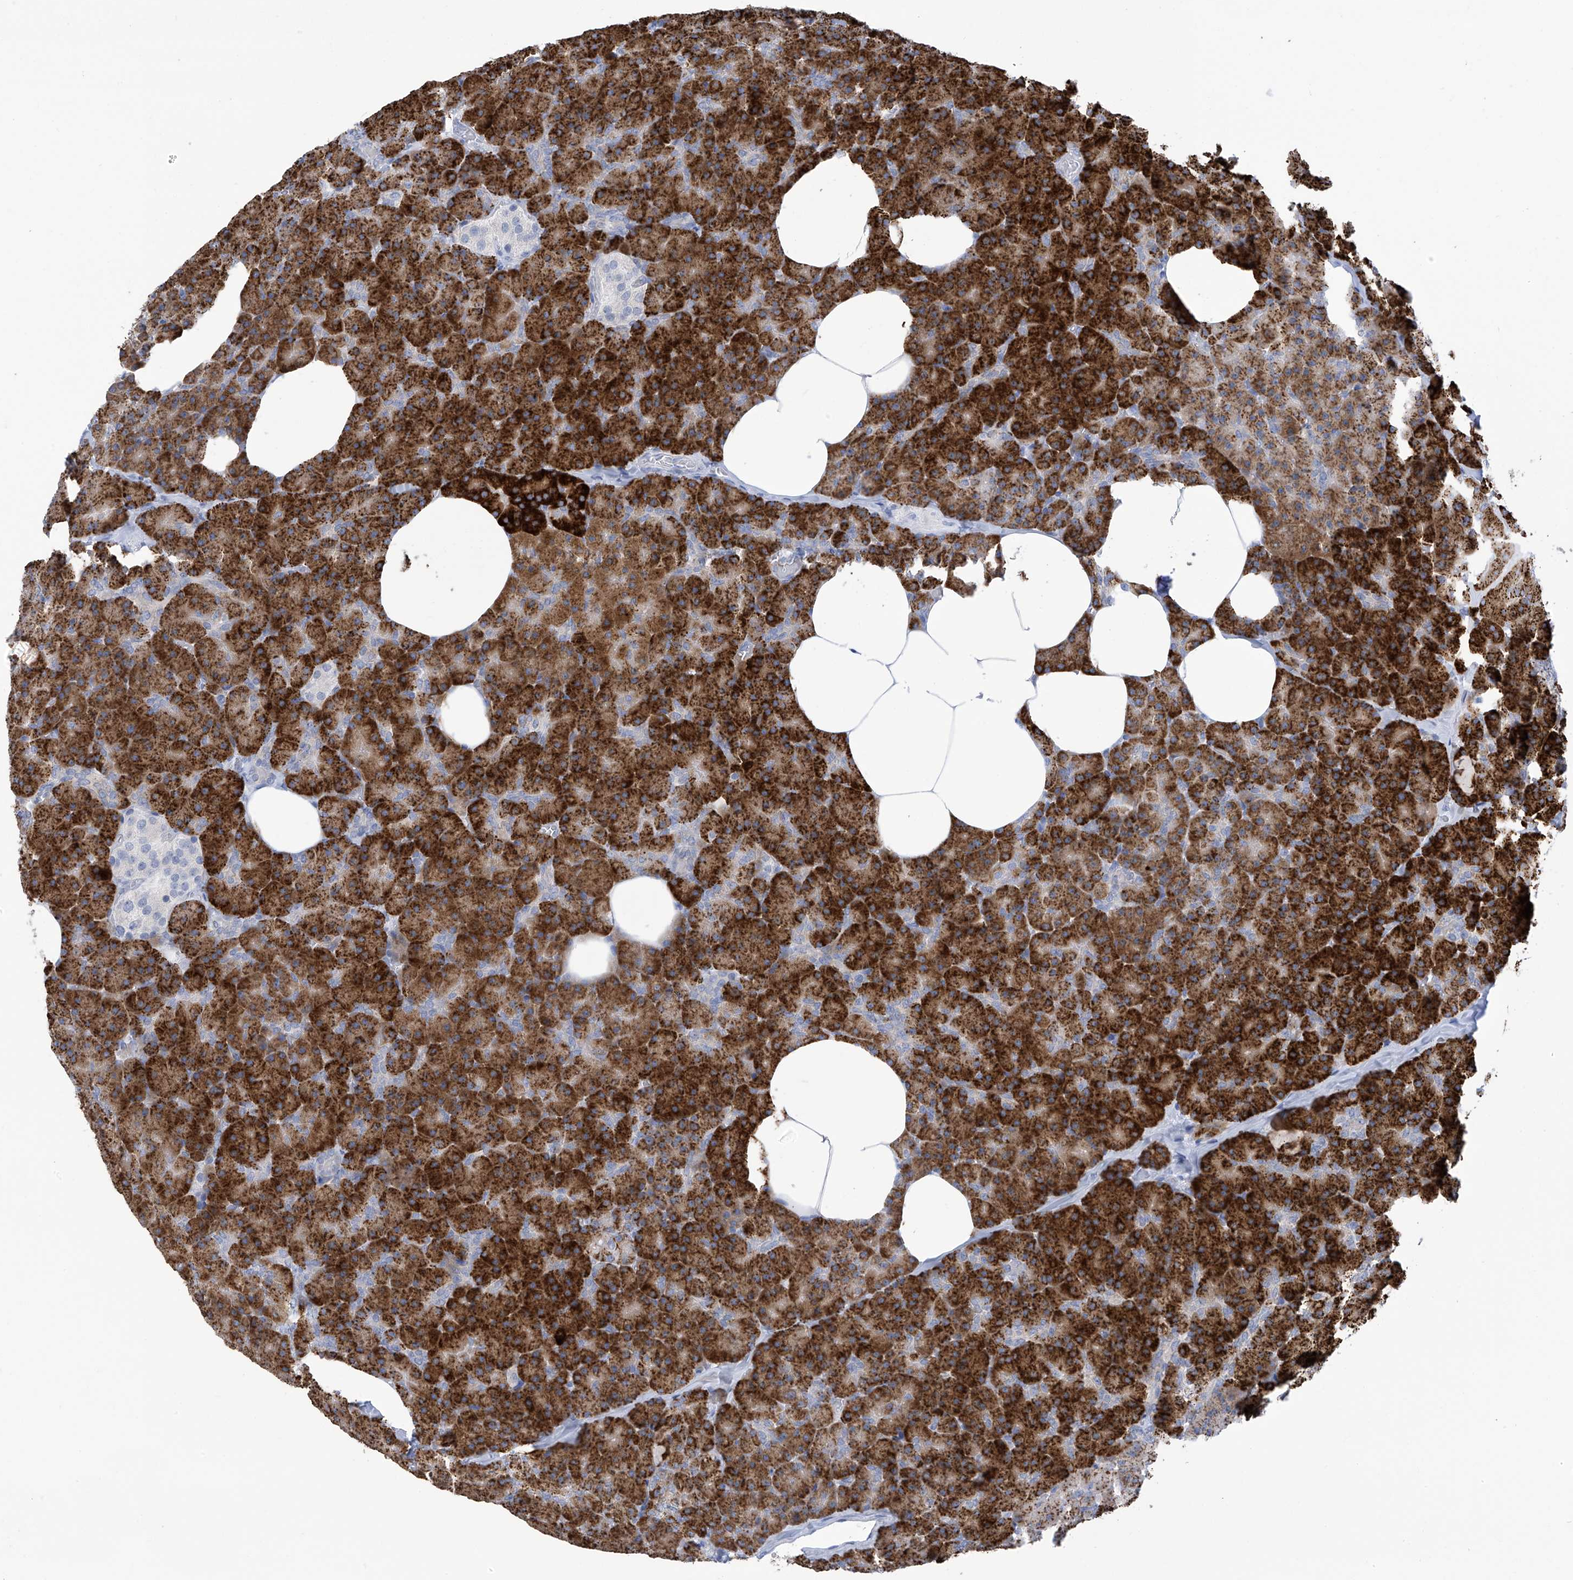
{"staining": {"intensity": "strong", "quantity": ">75%", "location": "cytoplasmic/membranous"}, "tissue": "pancreas", "cell_type": "Exocrine glandular cells", "image_type": "normal", "snomed": [{"axis": "morphology", "description": "Normal tissue, NOS"}, {"axis": "morphology", "description": "Carcinoid, malignant, NOS"}, {"axis": "topography", "description": "Pancreas"}], "caption": "Immunohistochemistry (IHC) of benign pancreas exhibits high levels of strong cytoplasmic/membranous positivity in approximately >75% of exocrine glandular cells. (DAB (3,3'-diaminobenzidine) IHC with brightfield microscopy, high magnification).", "gene": "IBA57", "patient": {"sex": "female", "age": 35}}